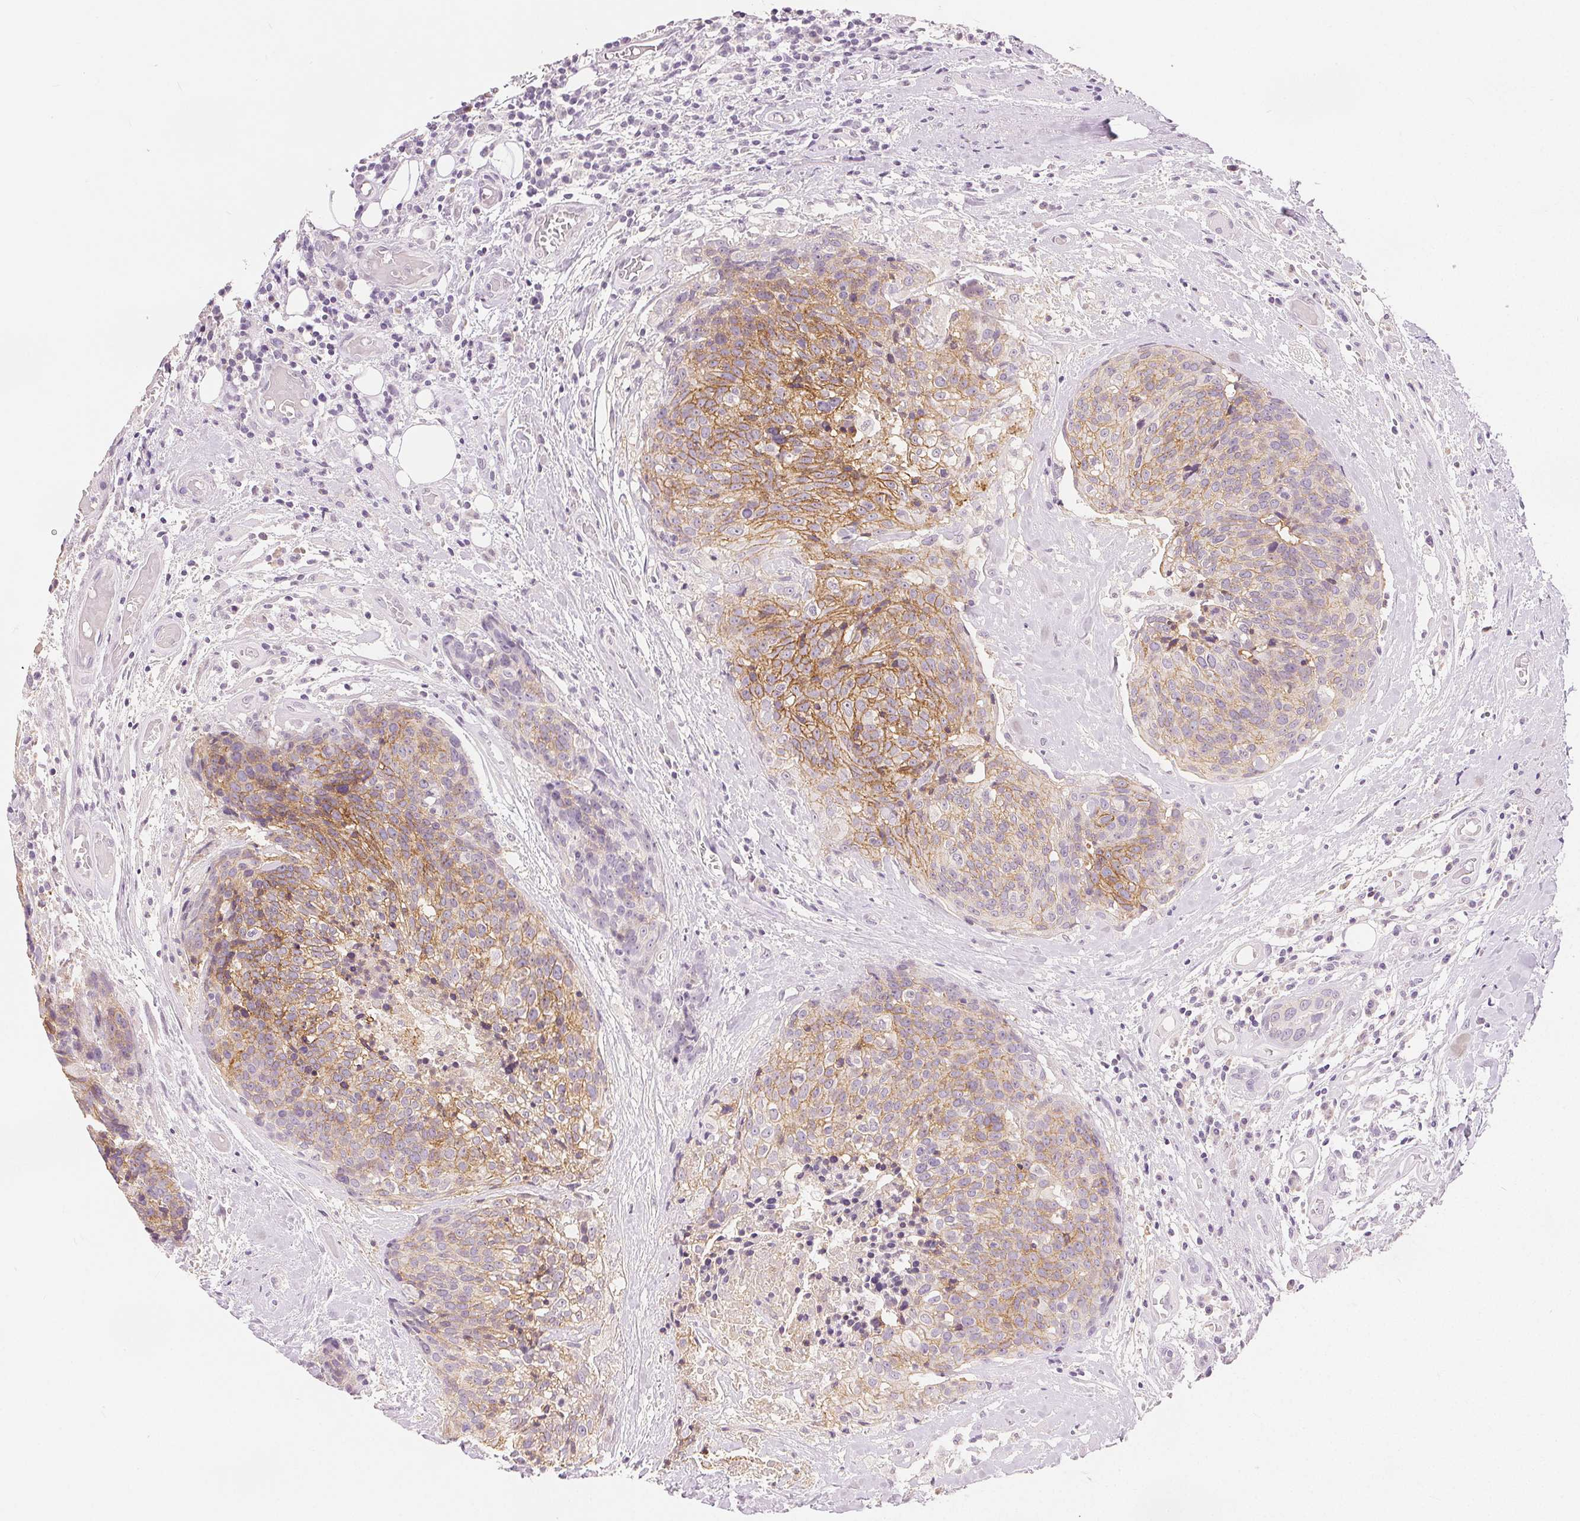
{"staining": {"intensity": "moderate", "quantity": "25%-75%", "location": "cytoplasmic/membranous"}, "tissue": "head and neck cancer", "cell_type": "Tumor cells", "image_type": "cancer", "snomed": [{"axis": "morphology", "description": "Squamous cell carcinoma, NOS"}, {"axis": "topography", "description": "Oral tissue"}, {"axis": "topography", "description": "Head-Neck"}], "caption": "Protein staining of squamous cell carcinoma (head and neck) tissue reveals moderate cytoplasmic/membranous positivity in approximately 25%-75% of tumor cells.", "gene": "CA12", "patient": {"sex": "male", "age": 64}}